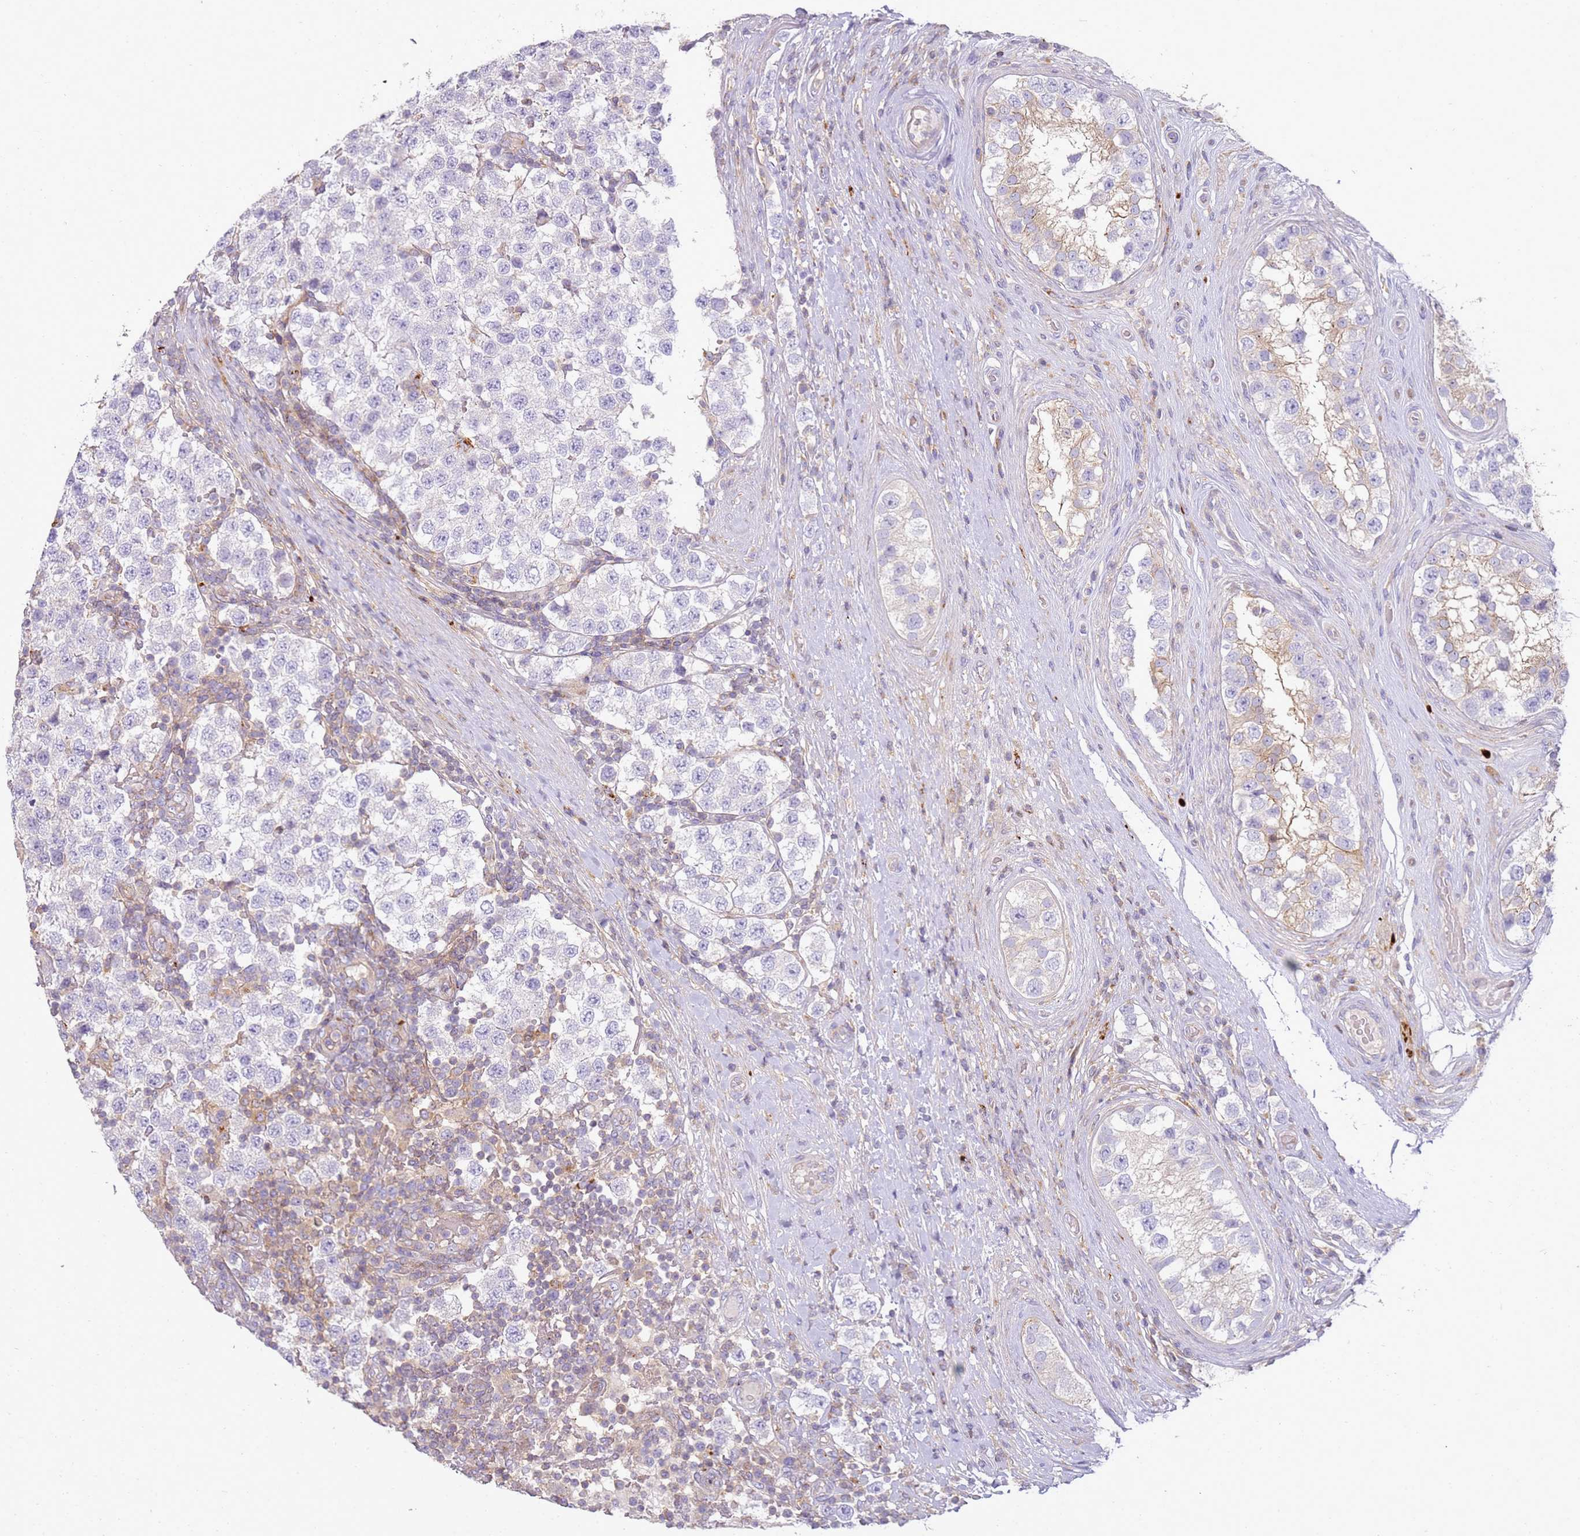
{"staining": {"intensity": "negative", "quantity": "none", "location": "none"}, "tissue": "testis cancer", "cell_type": "Tumor cells", "image_type": "cancer", "snomed": [{"axis": "morphology", "description": "Seminoma, NOS"}, {"axis": "topography", "description": "Testis"}], "caption": "Testis seminoma stained for a protein using immunohistochemistry demonstrates no positivity tumor cells.", "gene": "FPR1", "patient": {"sex": "male", "age": 34}}